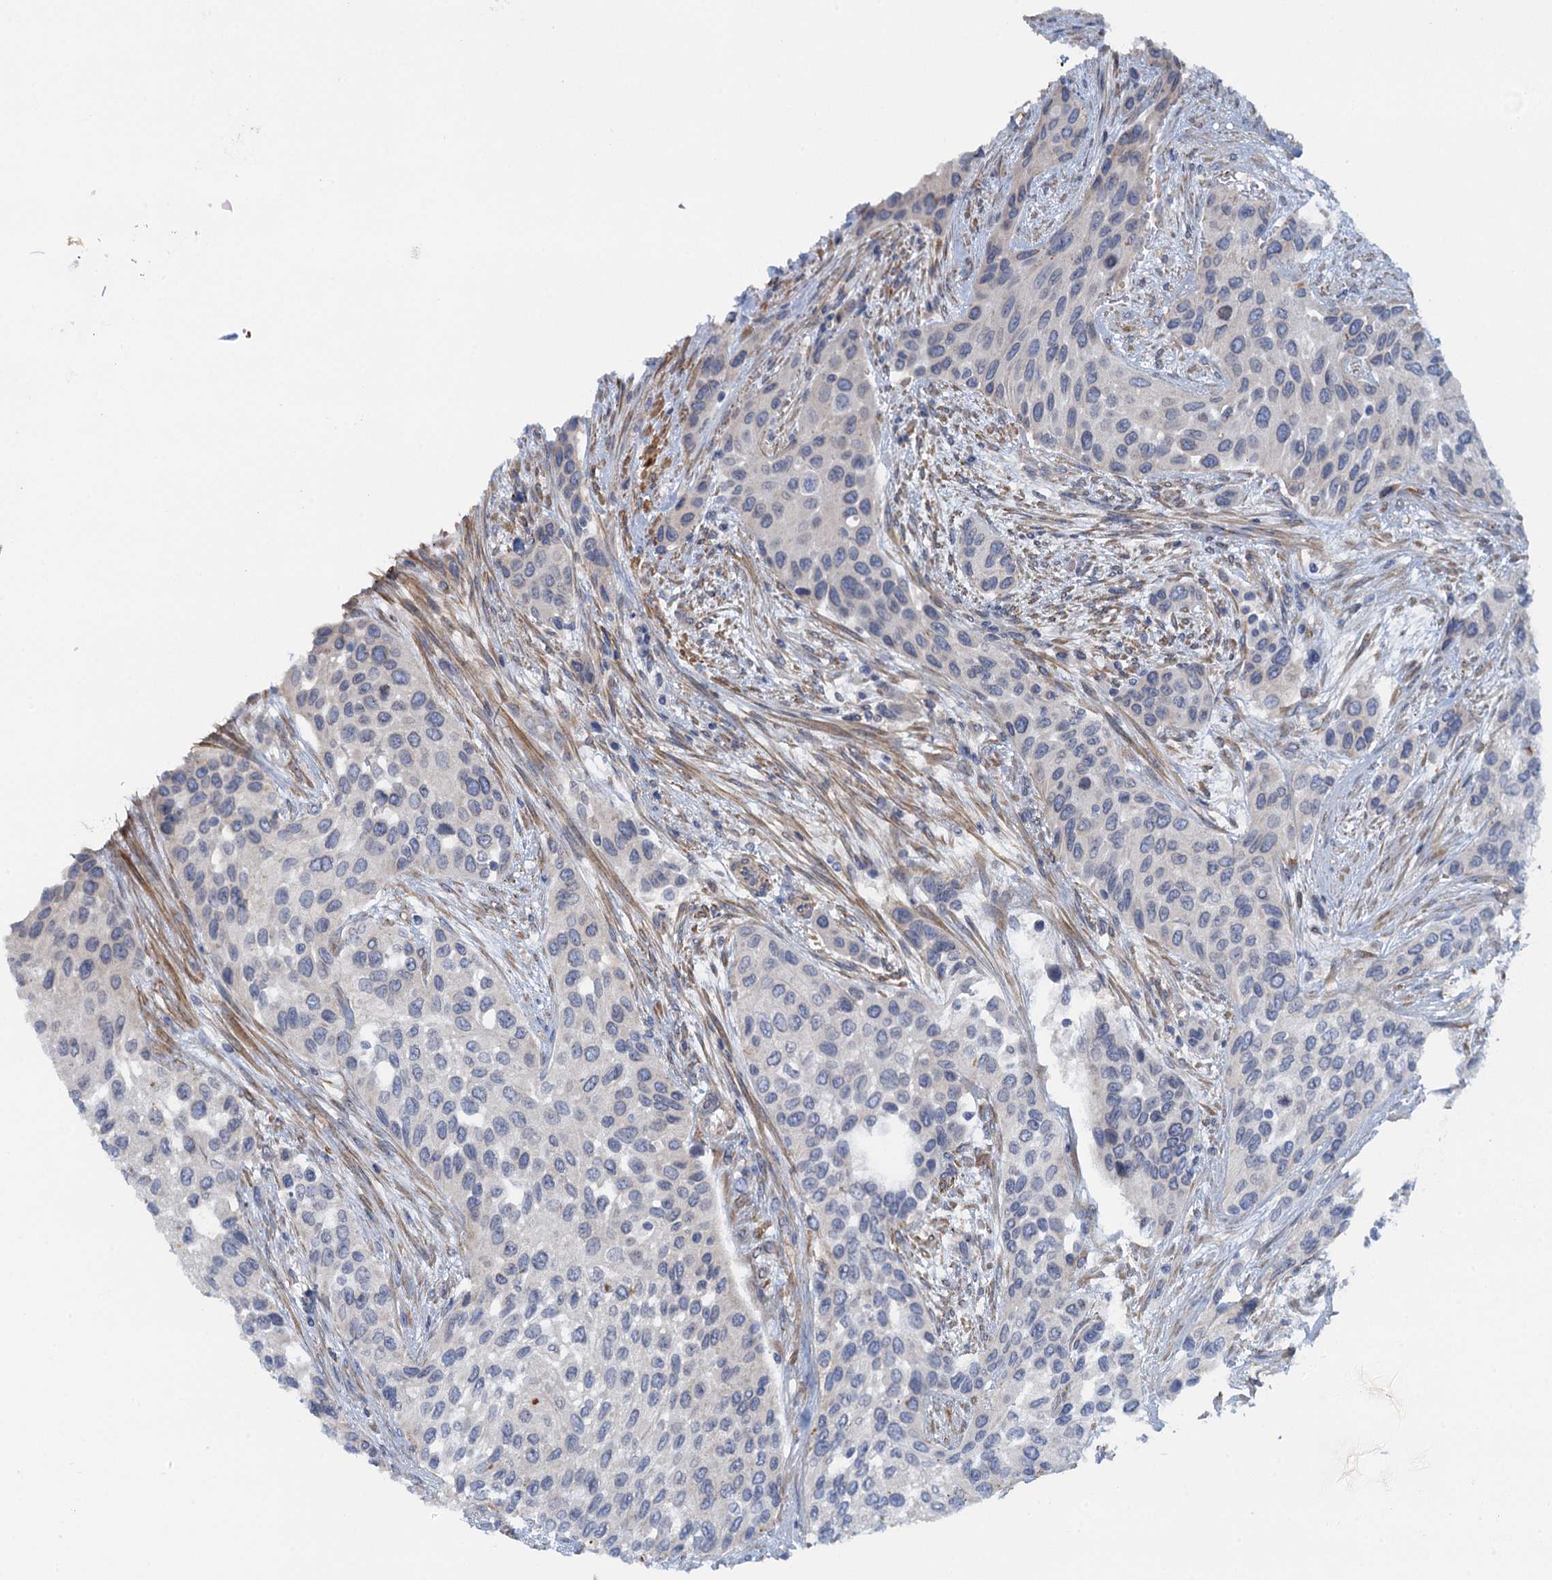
{"staining": {"intensity": "negative", "quantity": "none", "location": "none"}, "tissue": "urothelial cancer", "cell_type": "Tumor cells", "image_type": "cancer", "snomed": [{"axis": "morphology", "description": "Normal tissue, NOS"}, {"axis": "morphology", "description": "Urothelial carcinoma, High grade"}, {"axis": "topography", "description": "Vascular tissue"}, {"axis": "topography", "description": "Urinary bladder"}], "caption": "High magnification brightfield microscopy of urothelial cancer stained with DAB (brown) and counterstained with hematoxylin (blue): tumor cells show no significant expression. (DAB (3,3'-diaminobenzidine) immunohistochemistry with hematoxylin counter stain).", "gene": "POGLUT3", "patient": {"sex": "female", "age": 56}}